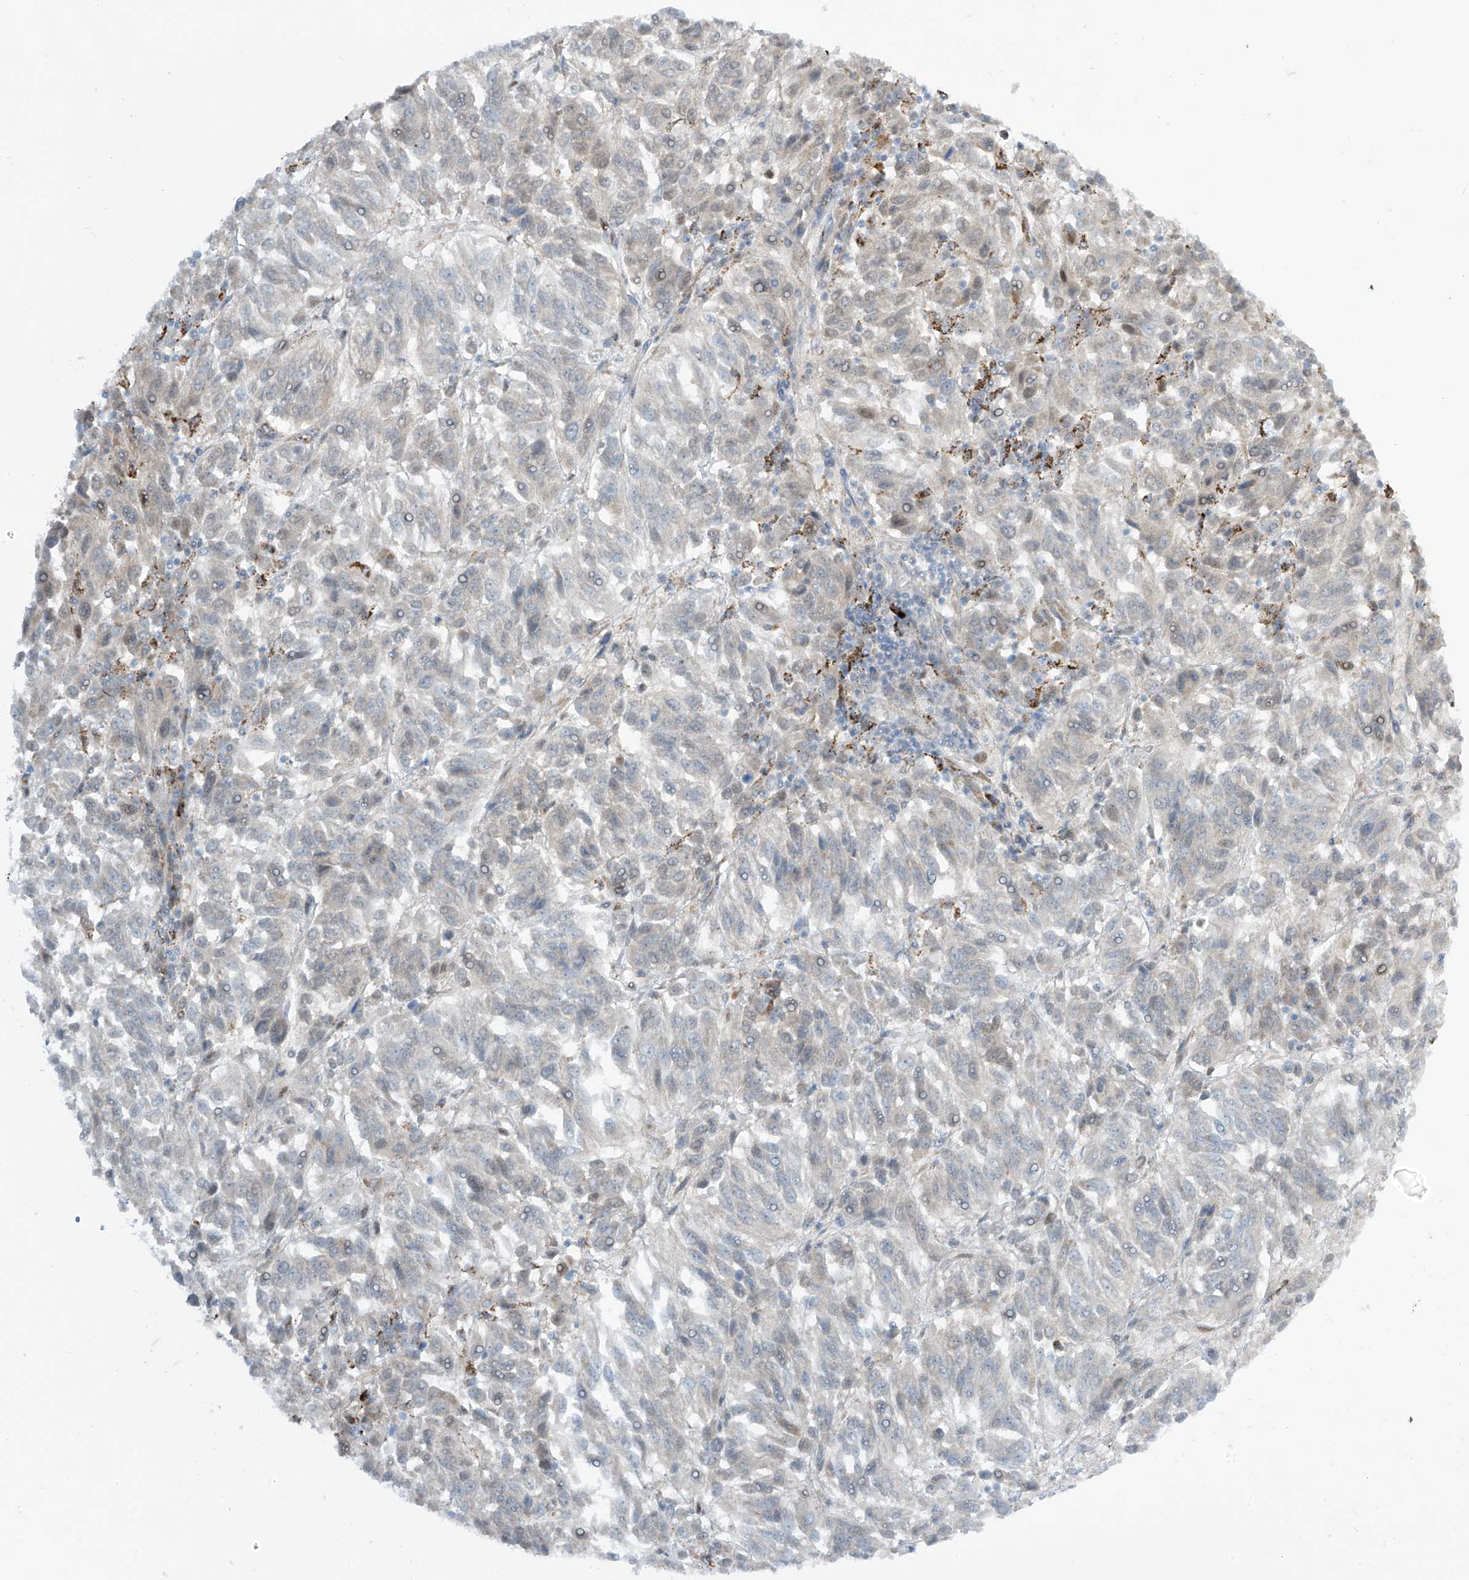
{"staining": {"intensity": "negative", "quantity": "none", "location": "none"}, "tissue": "melanoma", "cell_type": "Tumor cells", "image_type": "cancer", "snomed": [{"axis": "morphology", "description": "Malignant melanoma, Metastatic site"}, {"axis": "topography", "description": "Lung"}], "caption": "IHC of human melanoma exhibits no positivity in tumor cells. (DAB immunohistochemistry visualized using brightfield microscopy, high magnification).", "gene": "PM20D2", "patient": {"sex": "male", "age": 64}}